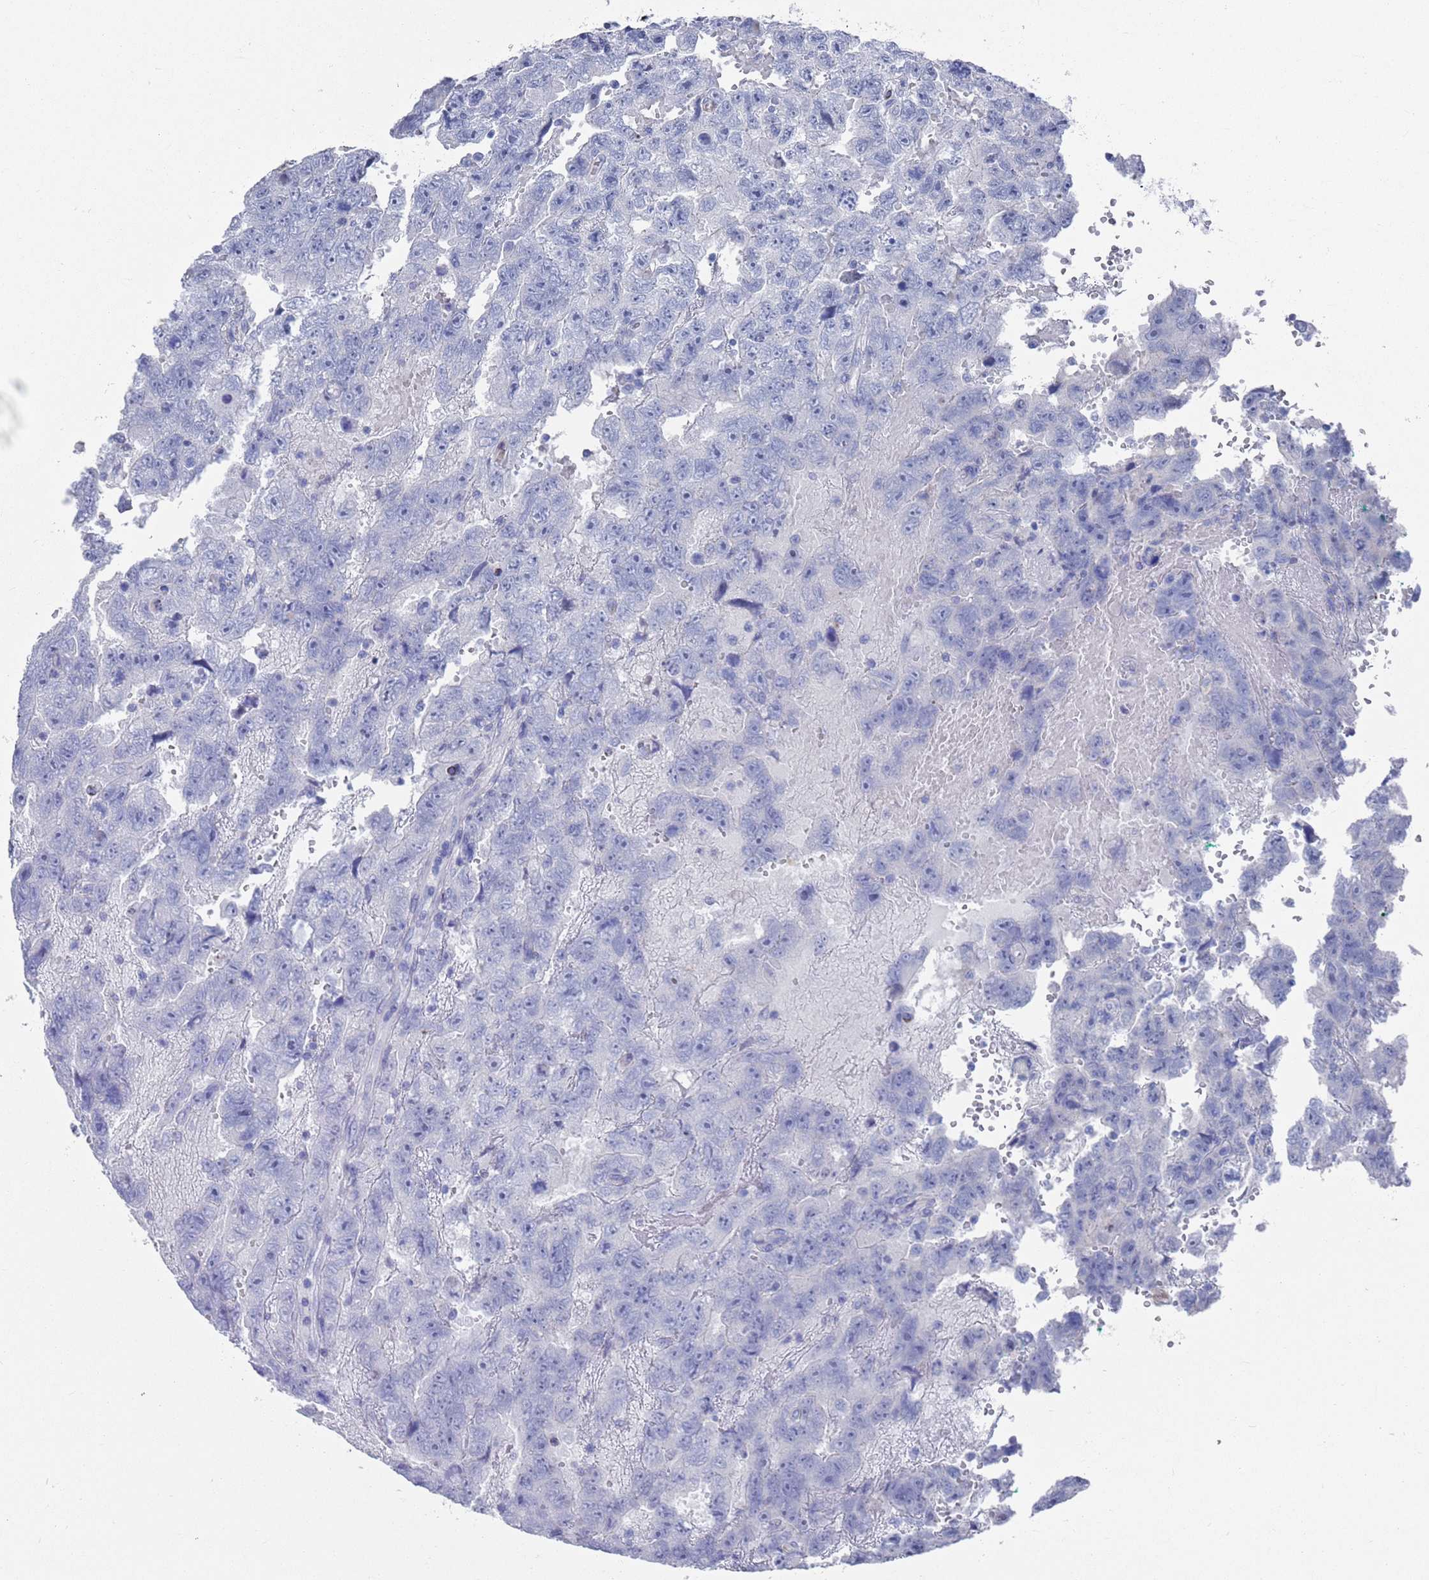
{"staining": {"intensity": "negative", "quantity": "none", "location": "none"}, "tissue": "testis cancer", "cell_type": "Tumor cells", "image_type": "cancer", "snomed": [{"axis": "morphology", "description": "Carcinoma, Embryonal, NOS"}, {"axis": "topography", "description": "Testis"}], "caption": "High power microscopy micrograph of an immunohistochemistry (IHC) photomicrograph of testis cancer, revealing no significant staining in tumor cells. (DAB (3,3'-diaminobenzidine) immunohistochemistry (IHC) with hematoxylin counter stain).", "gene": "MTMR2", "patient": {"sex": "male", "age": 45}}